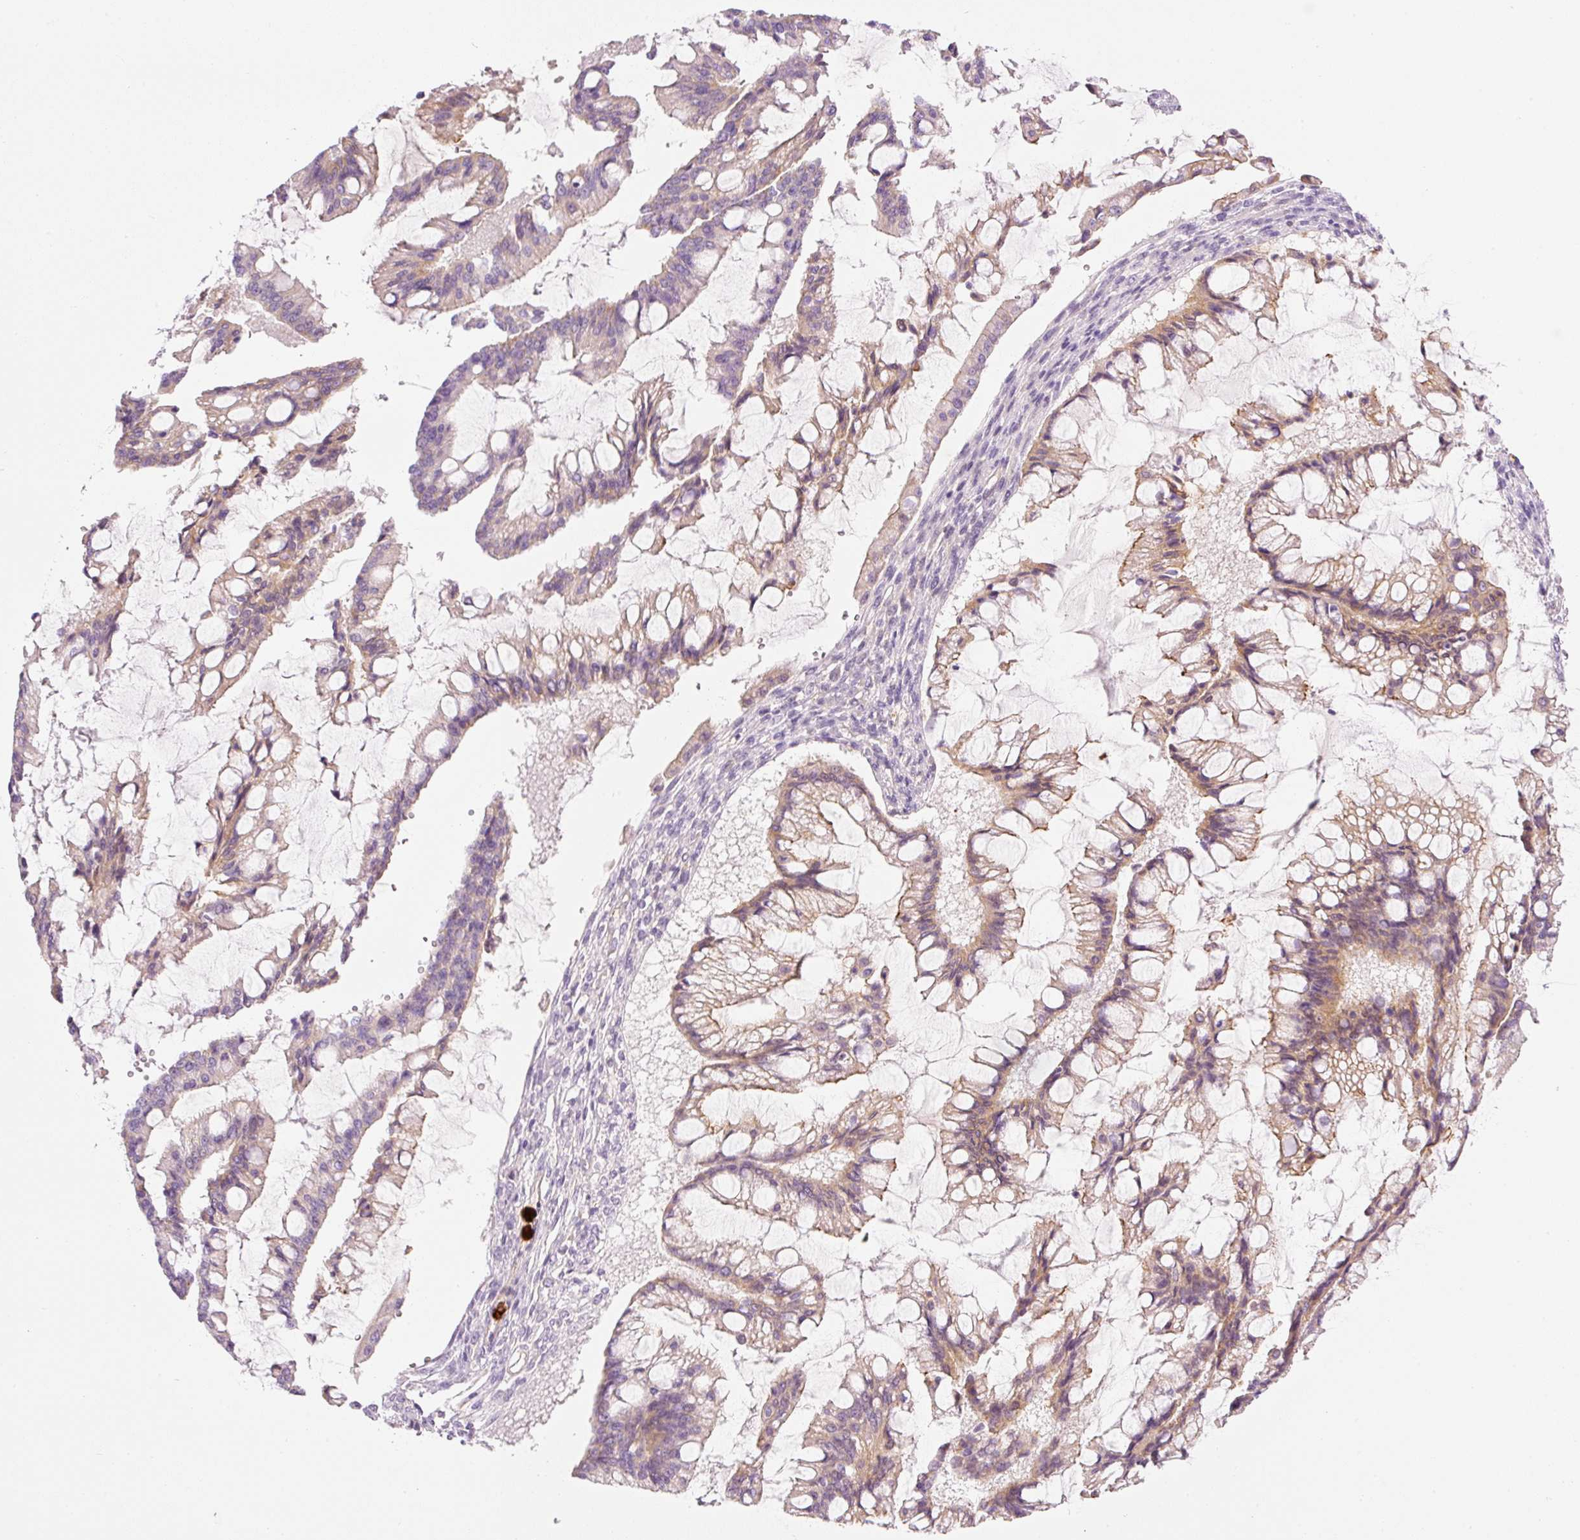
{"staining": {"intensity": "weak", "quantity": ">75%", "location": "cytoplasmic/membranous"}, "tissue": "ovarian cancer", "cell_type": "Tumor cells", "image_type": "cancer", "snomed": [{"axis": "morphology", "description": "Cystadenocarcinoma, mucinous, NOS"}, {"axis": "topography", "description": "Ovary"}], "caption": "Immunohistochemical staining of human ovarian cancer displays low levels of weak cytoplasmic/membranous positivity in about >75% of tumor cells.", "gene": "MAP3K3", "patient": {"sex": "female", "age": 73}}